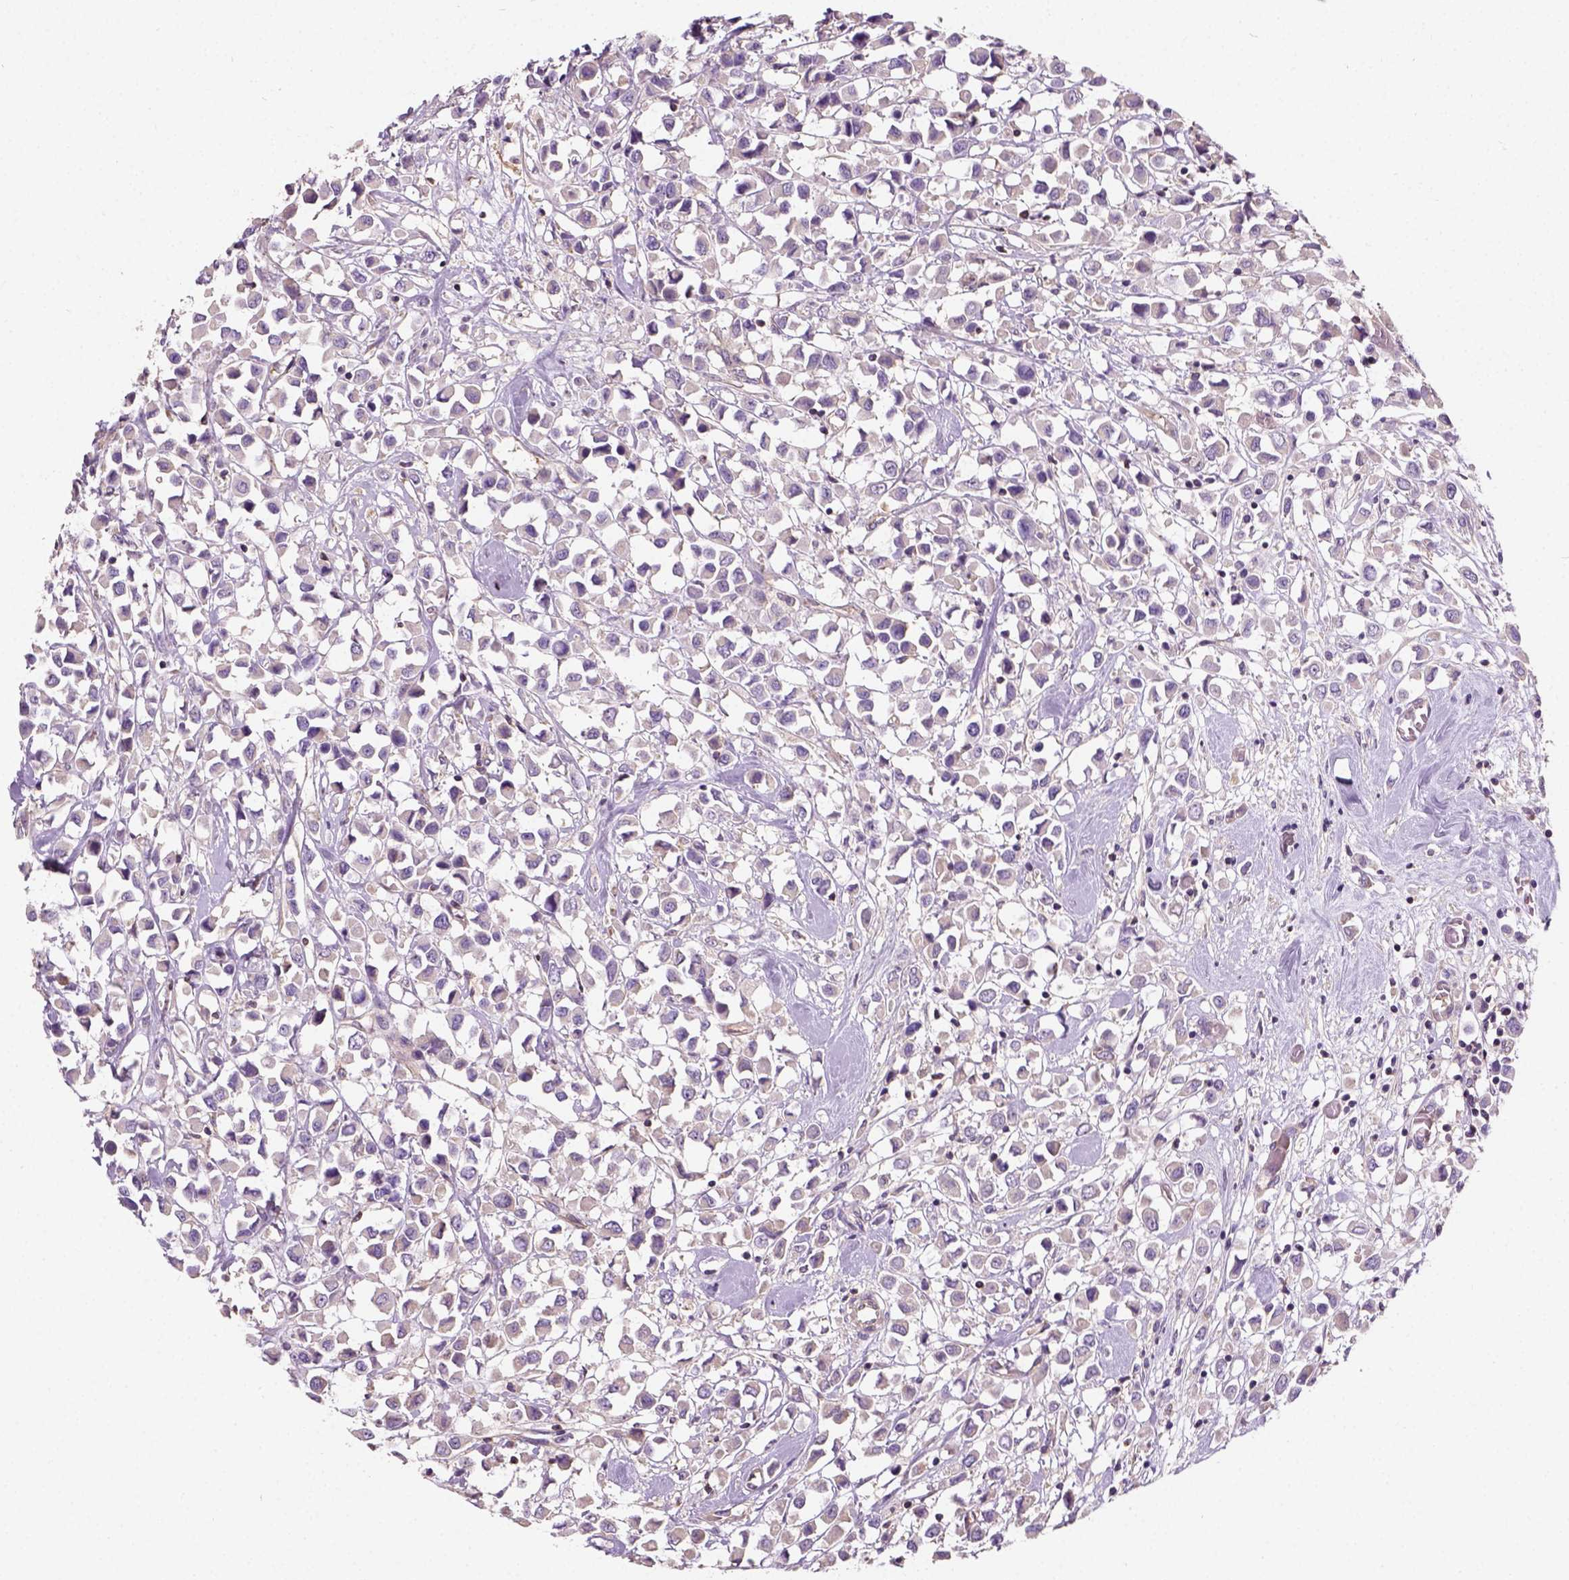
{"staining": {"intensity": "weak", "quantity": ">75%", "location": "cytoplasmic/membranous"}, "tissue": "breast cancer", "cell_type": "Tumor cells", "image_type": "cancer", "snomed": [{"axis": "morphology", "description": "Duct carcinoma"}, {"axis": "topography", "description": "Breast"}], "caption": "Breast infiltrating ductal carcinoma stained for a protein (brown) reveals weak cytoplasmic/membranous positive positivity in about >75% of tumor cells.", "gene": "CRACR2A", "patient": {"sex": "female", "age": 61}}